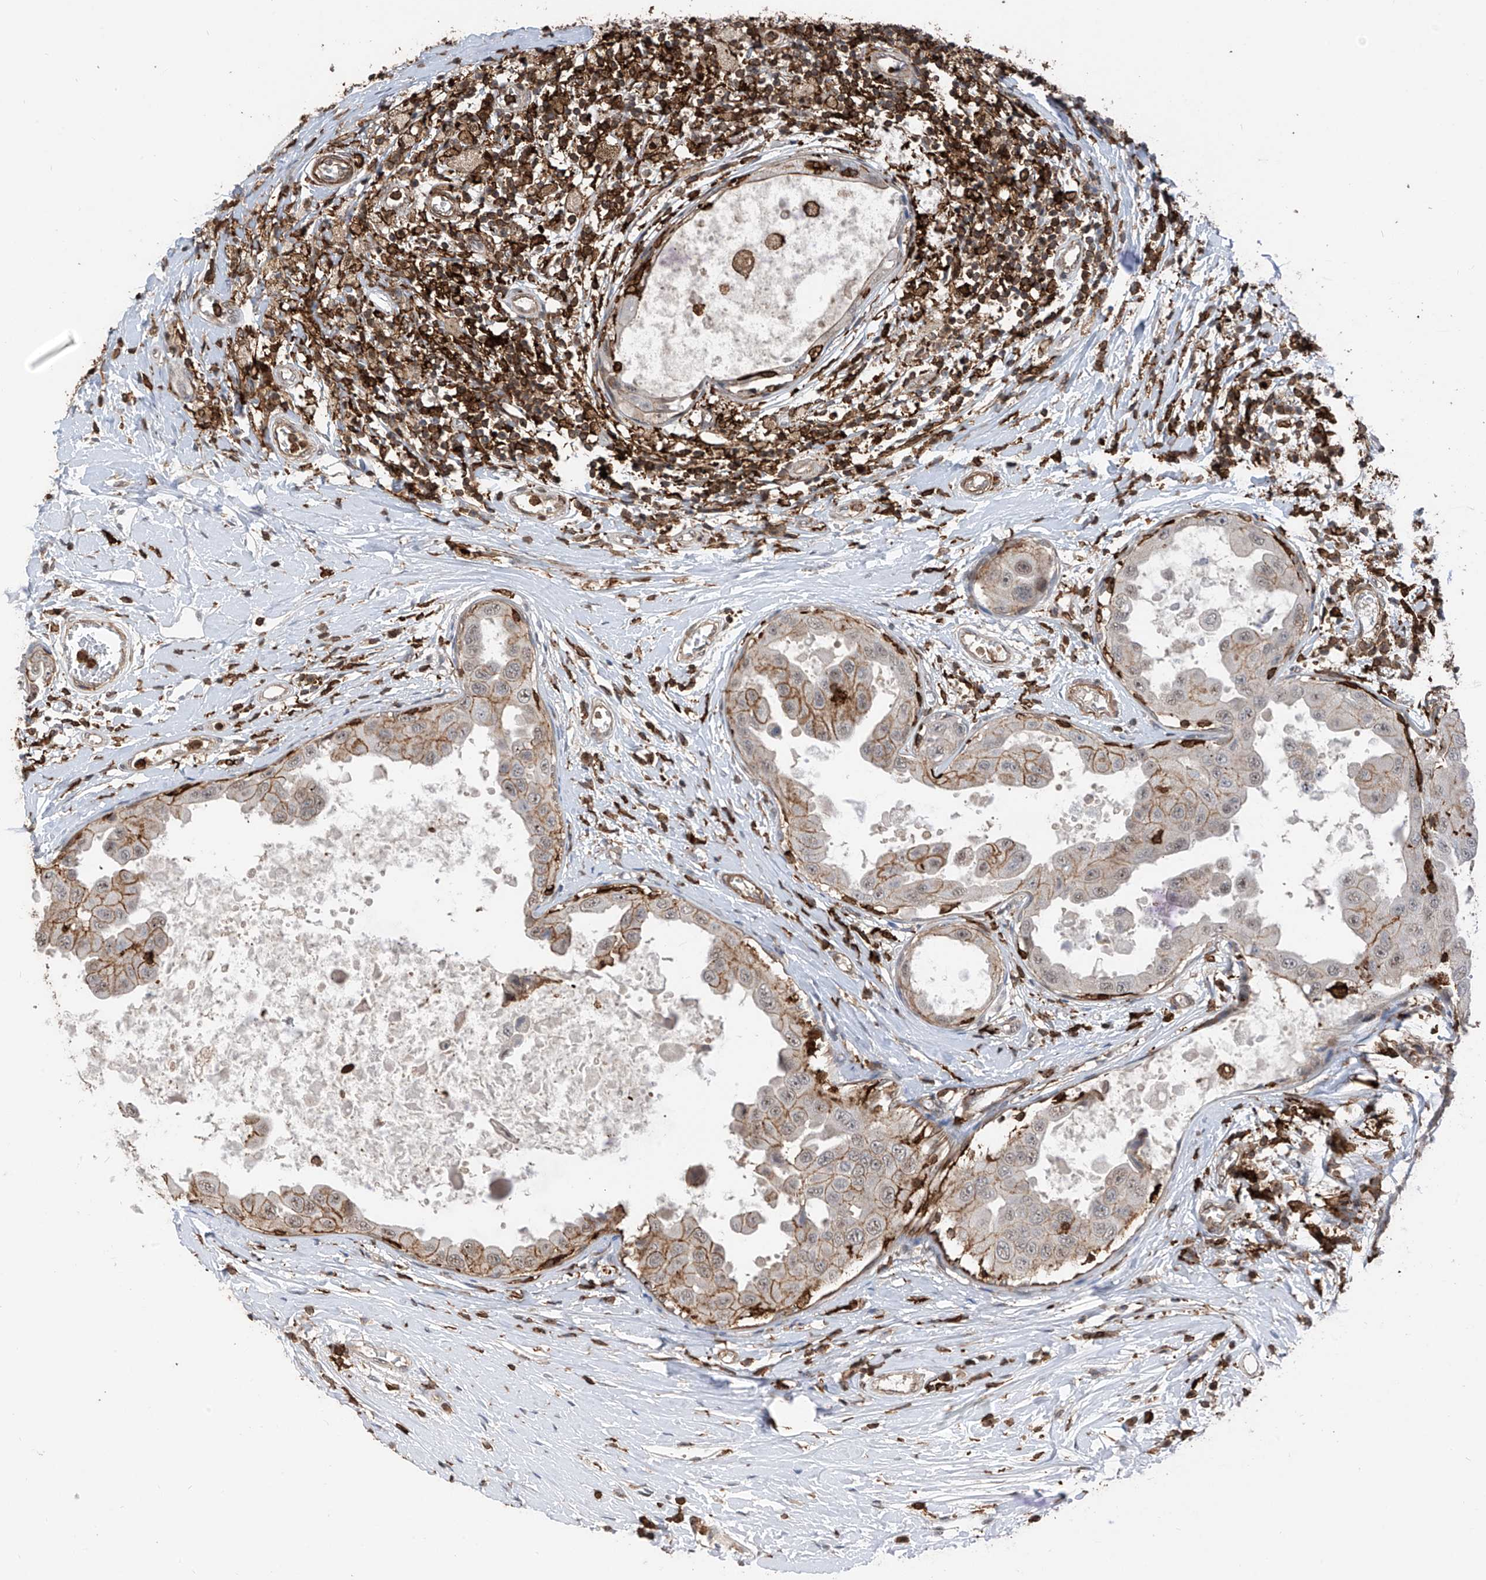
{"staining": {"intensity": "moderate", "quantity": "25%-75%", "location": "cytoplasmic/membranous,nuclear"}, "tissue": "breast cancer", "cell_type": "Tumor cells", "image_type": "cancer", "snomed": [{"axis": "morphology", "description": "Duct carcinoma"}, {"axis": "topography", "description": "Breast"}], "caption": "This is an image of immunohistochemistry (IHC) staining of breast invasive ductal carcinoma, which shows moderate positivity in the cytoplasmic/membranous and nuclear of tumor cells.", "gene": "MICAL1", "patient": {"sex": "female", "age": 27}}